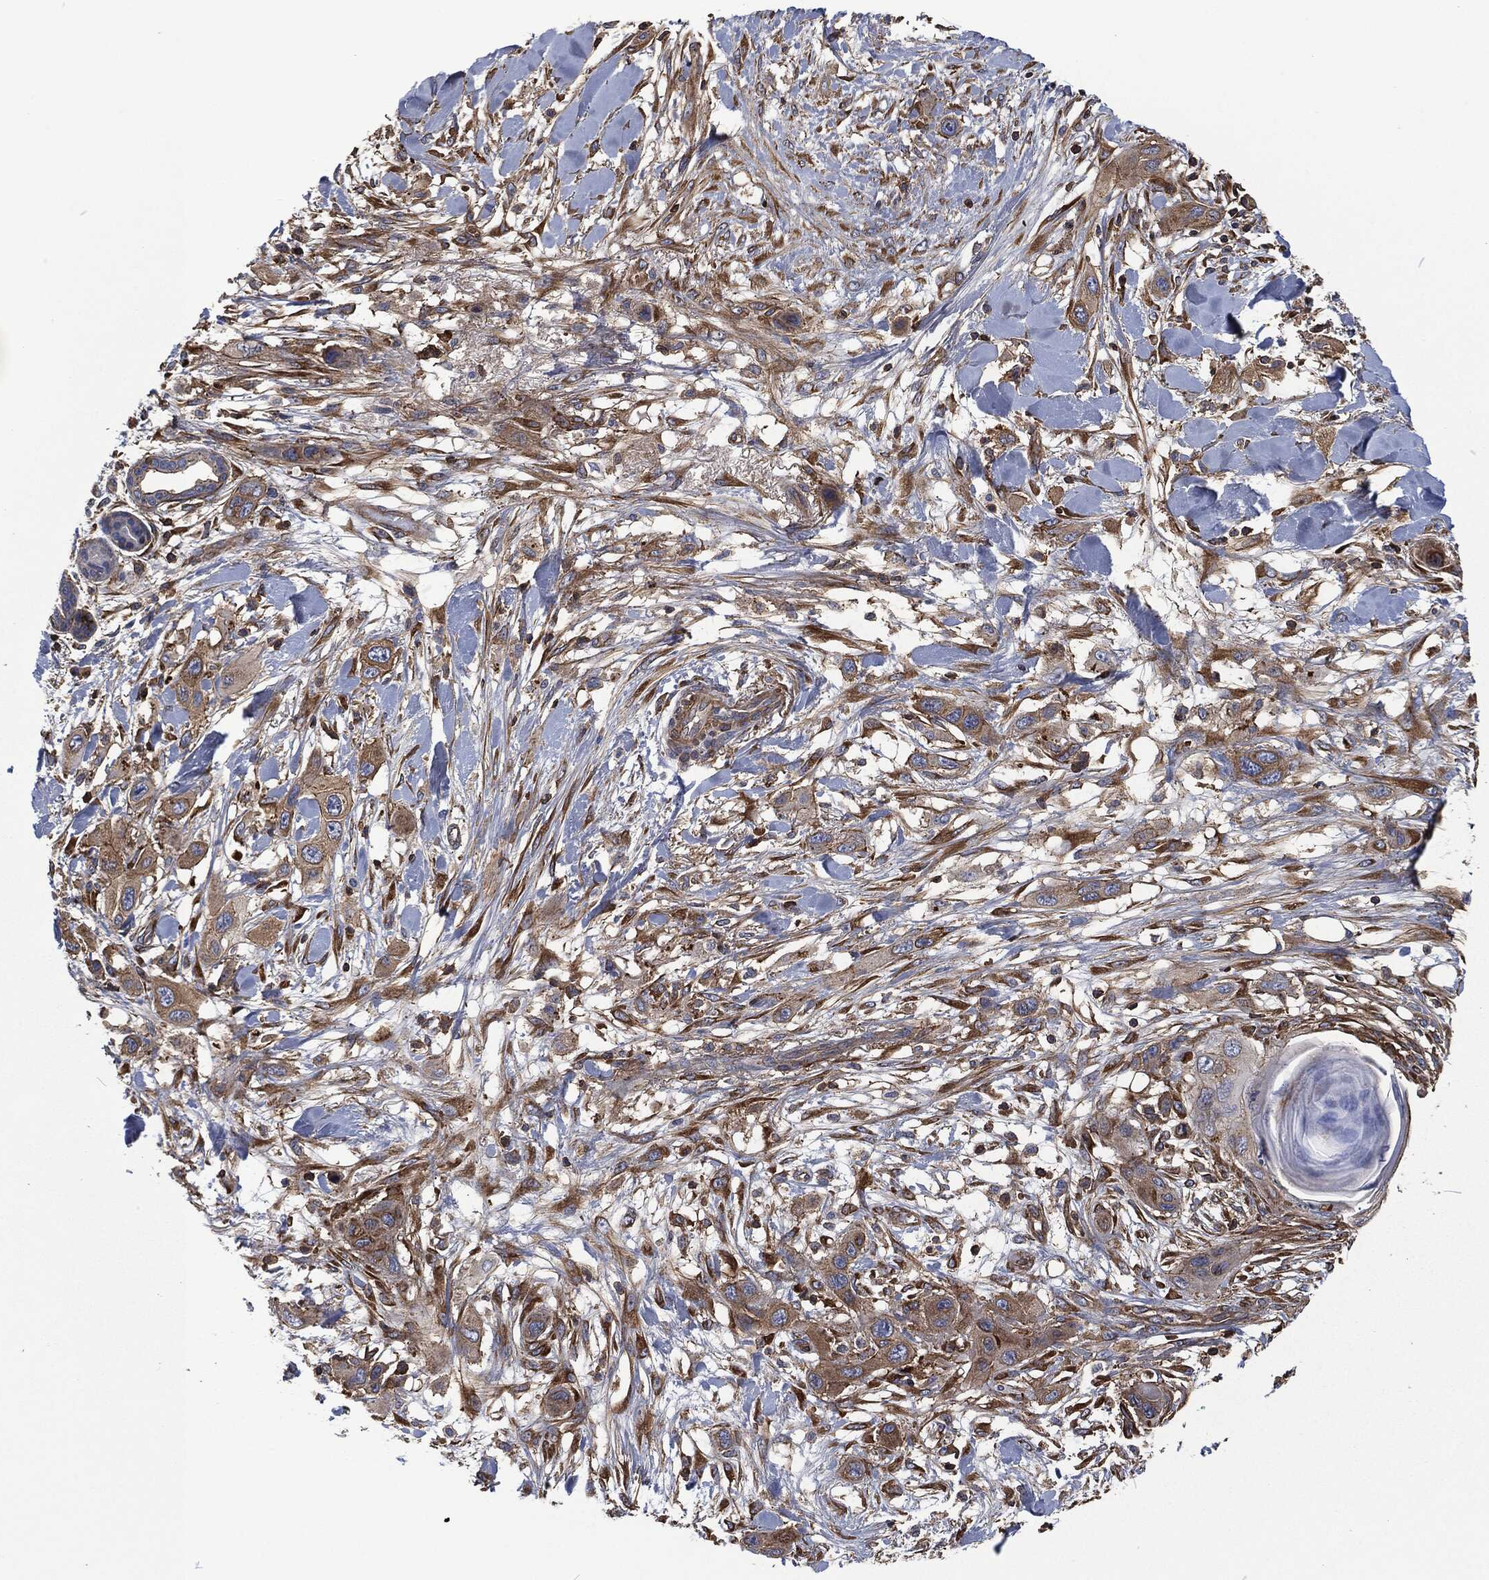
{"staining": {"intensity": "moderate", "quantity": "25%-75%", "location": "cytoplasmic/membranous"}, "tissue": "skin cancer", "cell_type": "Tumor cells", "image_type": "cancer", "snomed": [{"axis": "morphology", "description": "Squamous cell carcinoma, NOS"}, {"axis": "topography", "description": "Skin"}], "caption": "Immunohistochemical staining of skin squamous cell carcinoma demonstrates moderate cytoplasmic/membranous protein expression in approximately 25%-75% of tumor cells.", "gene": "LGALS9", "patient": {"sex": "male", "age": 79}}